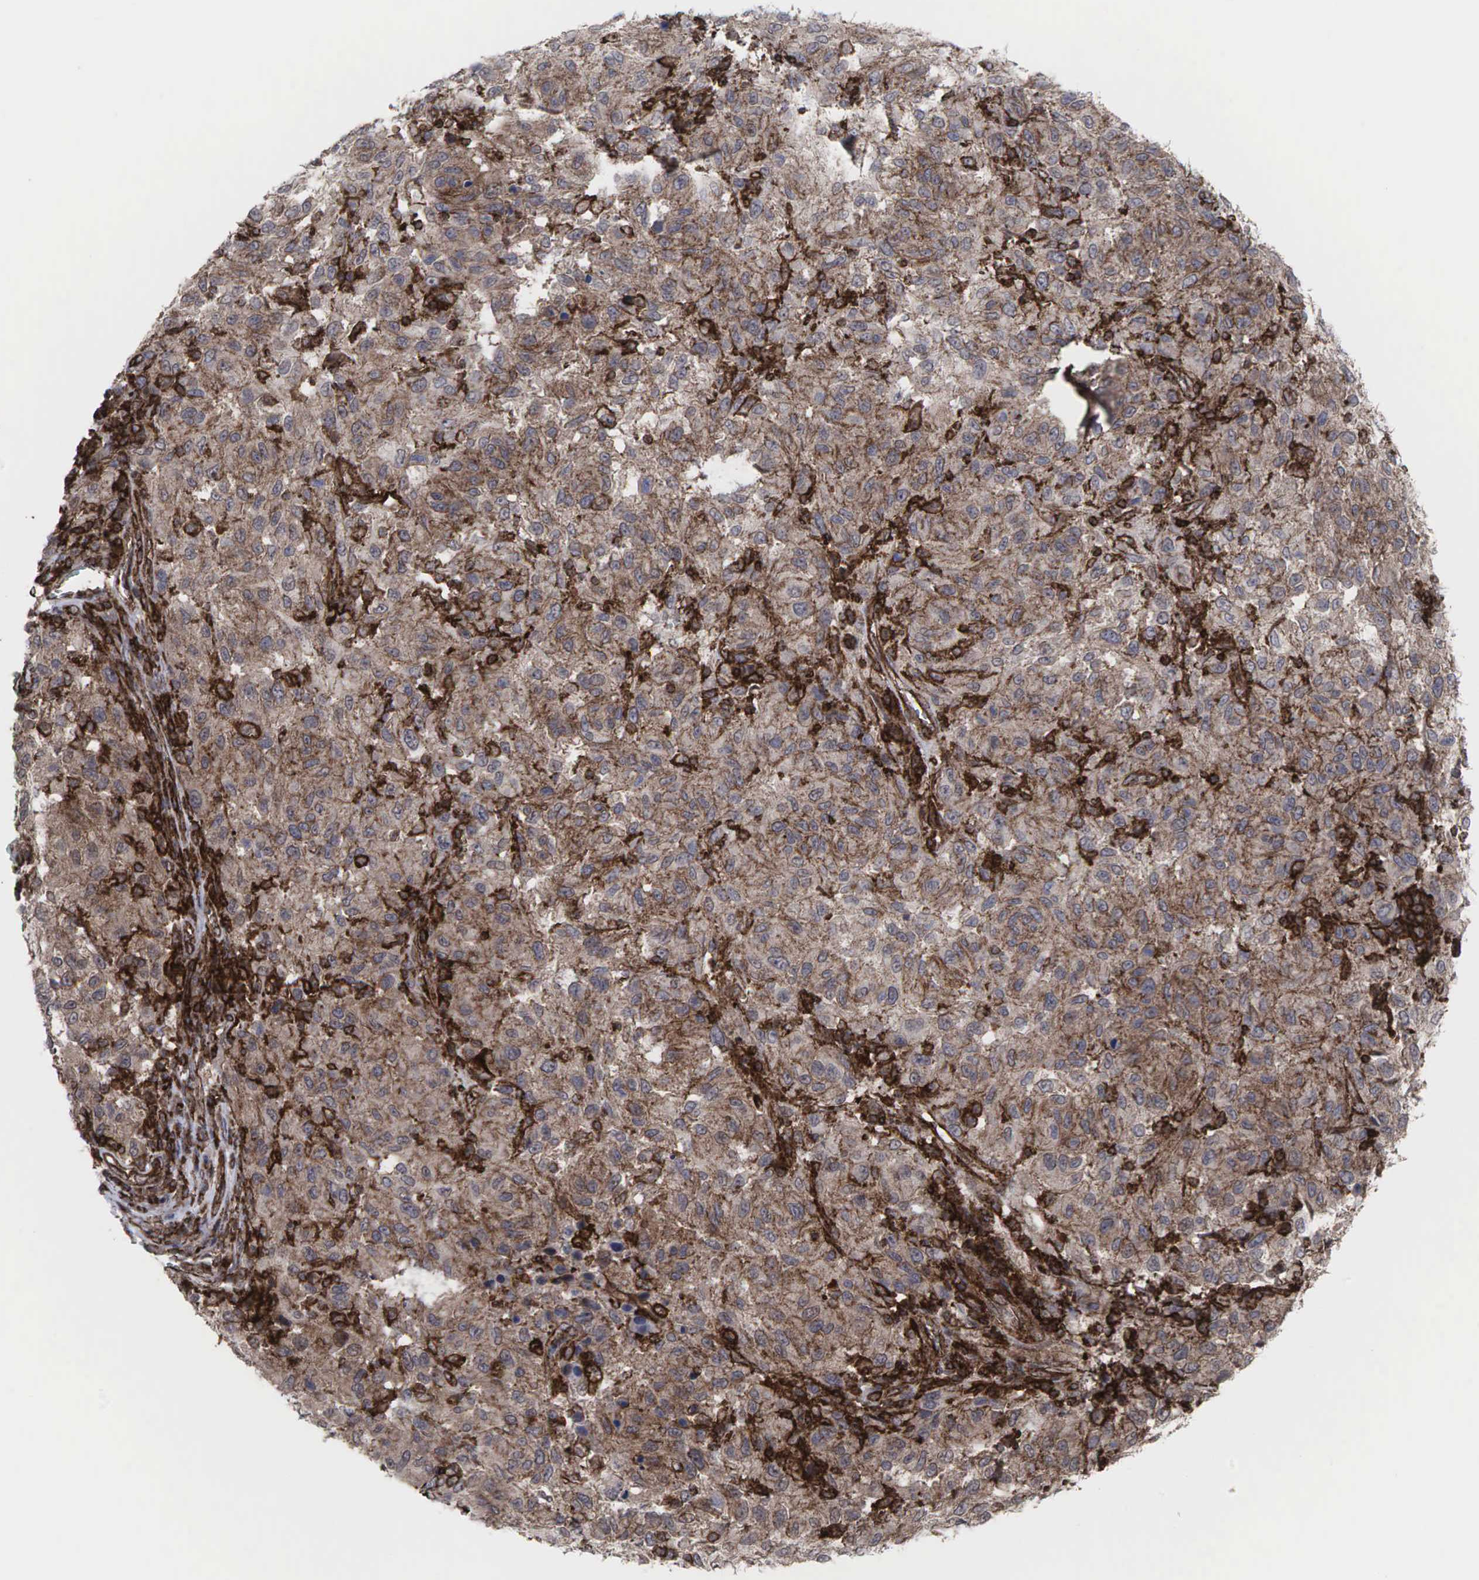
{"staining": {"intensity": "moderate", "quantity": ">75%", "location": "cytoplasmic/membranous"}, "tissue": "melanoma", "cell_type": "Tumor cells", "image_type": "cancer", "snomed": [{"axis": "morphology", "description": "Malignant melanoma, NOS"}, {"axis": "topography", "description": "Skin"}], "caption": "Tumor cells exhibit medium levels of moderate cytoplasmic/membranous staining in approximately >75% of cells in melanoma.", "gene": "GPRASP1", "patient": {"sex": "female", "age": 77}}